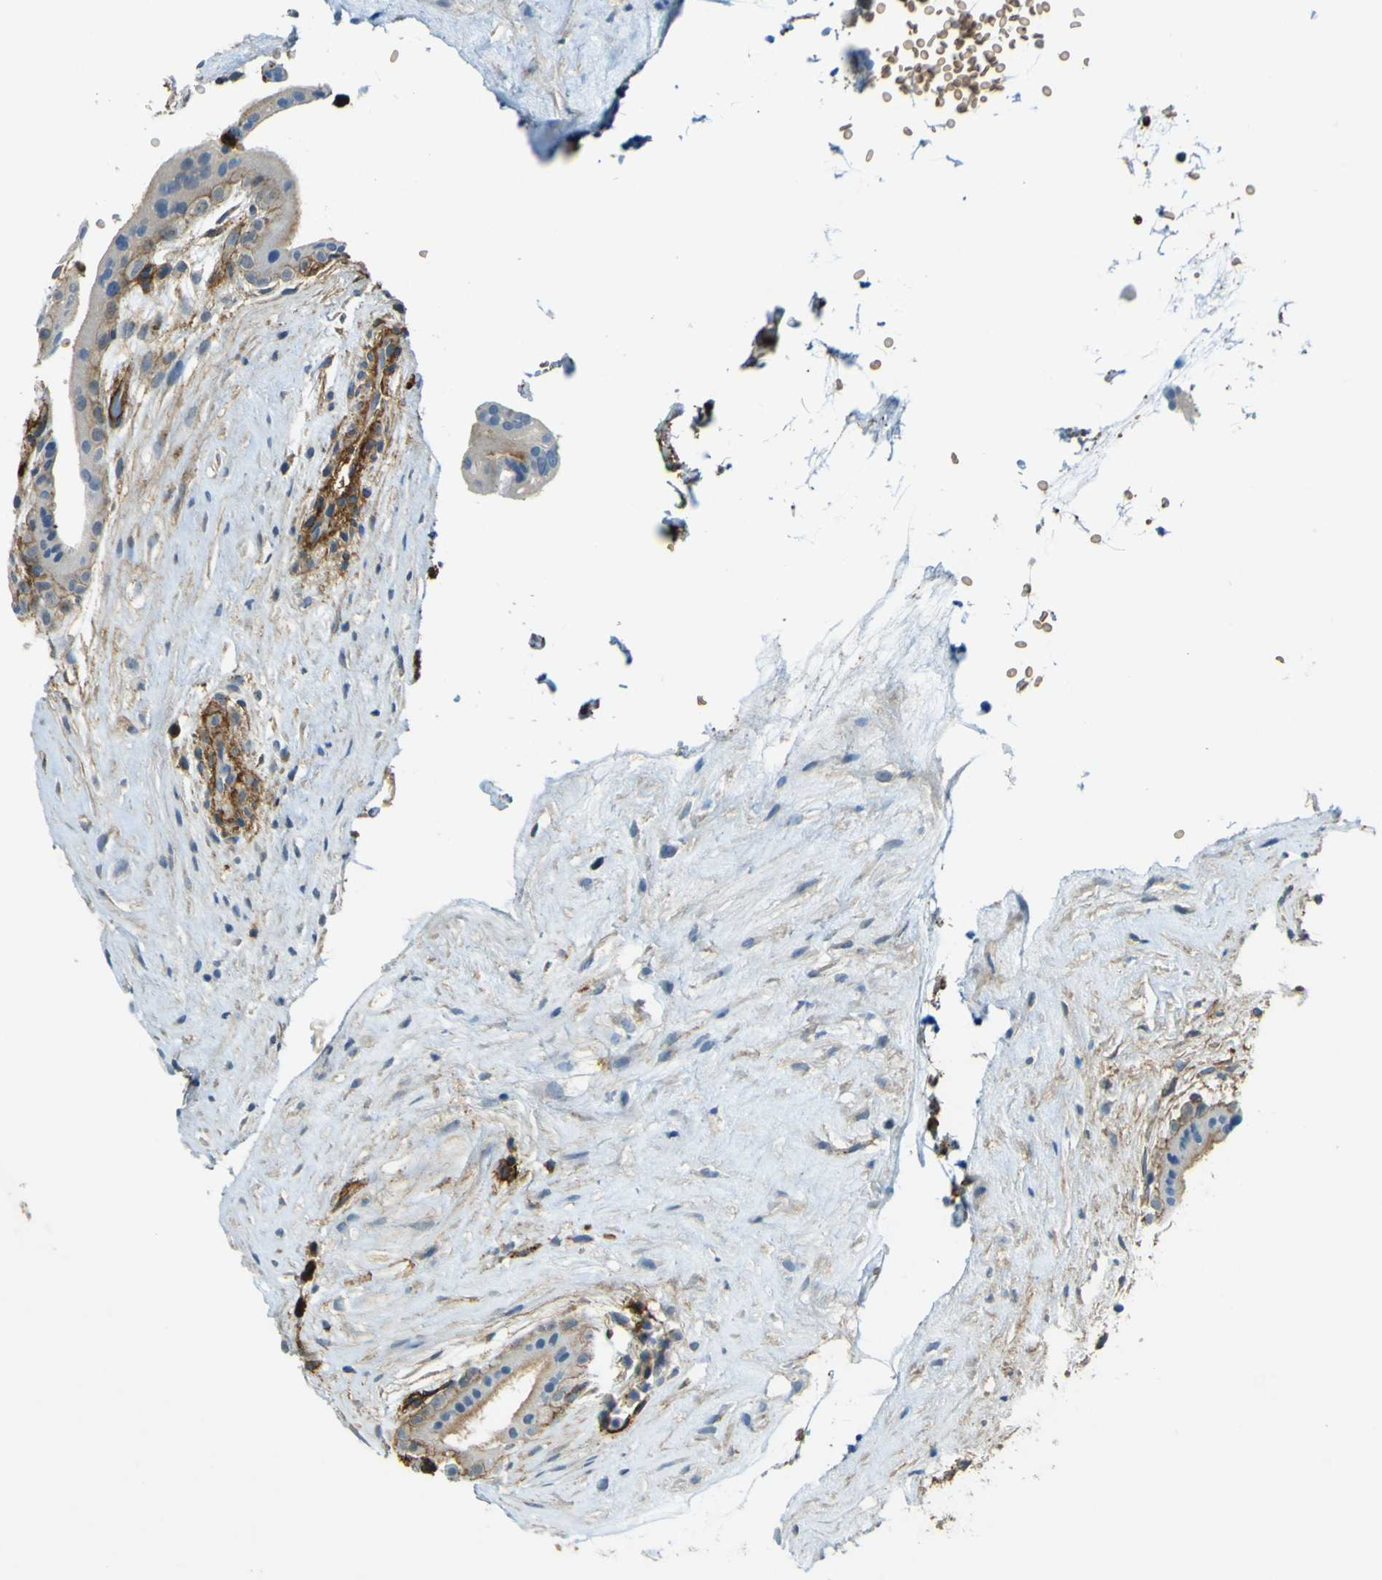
{"staining": {"intensity": "moderate", "quantity": "<25%", "location": "cytoplasmic/membranous"}, "tissue": "placenta", "cell_type": "Trophoblastic cells", "image_type": "normal", "snomed": [{"axis": "morphology", "description": "Normal tissue, NOS"}, {"axis": "topography", "description": "Placenta"}], "caption": "DAB immunohistochemical staining of unremarkable placenta reveals moderate cytoplasmic/membranous protein expression in approximately <25% of trophoblastic cells.", "gene": "PLXDC1", "patient": {"sex": "female", "age": 35}}